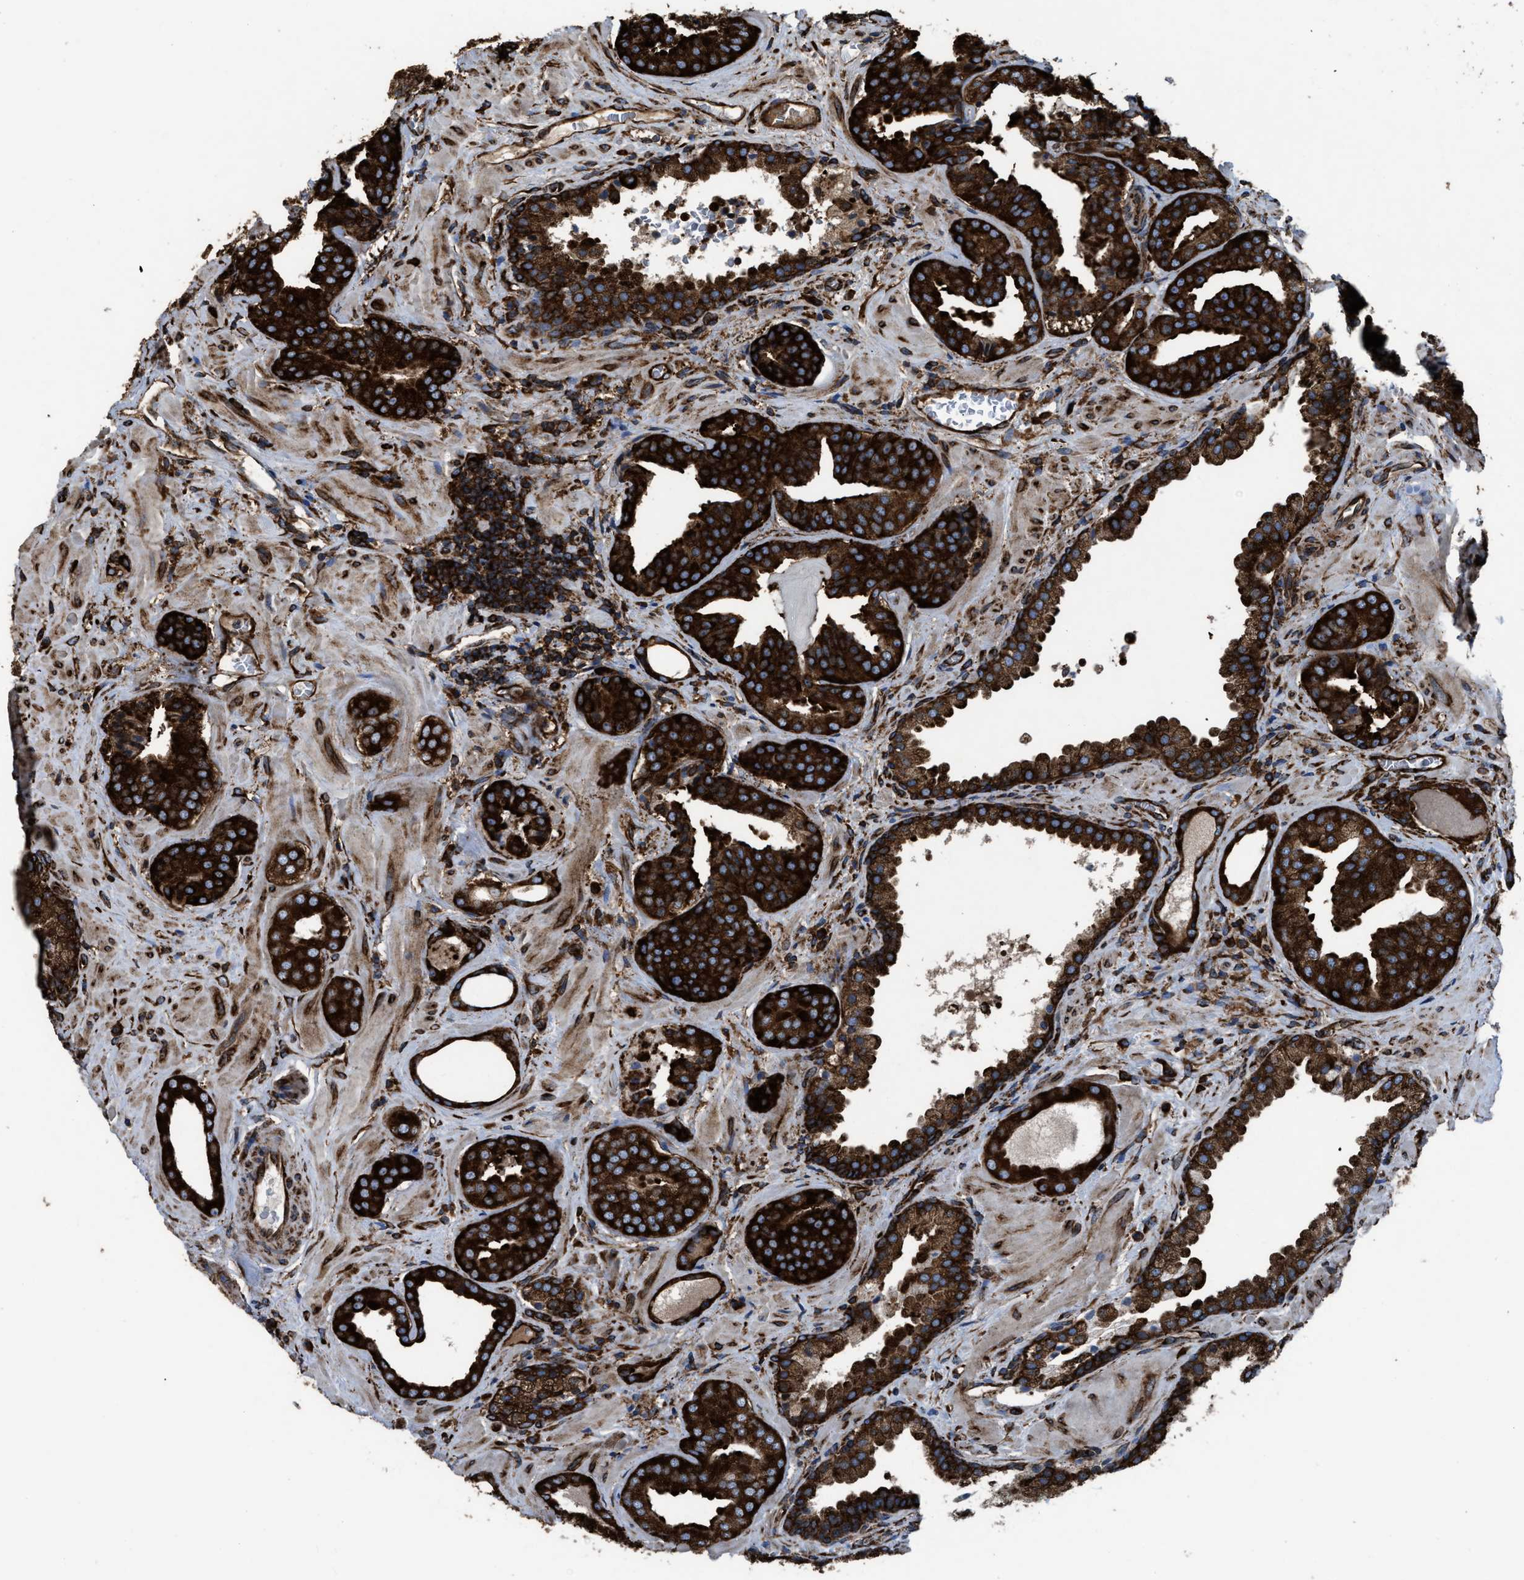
{"staining": {"intensity": "strong", "quantity": ">75%", "location": "cytoplasmic/membranous"}, "tissue": "prostate cancer", "cell_type": "Tumor cells", "image_type": "cancer", "snomed": [{"axis": "morphology", "description": "Adenocarcinoma, Low grade"}, {"axis": "topography", "description": "Prostate"}], "caption": "This micrograph exhibits immunohistochemistry staining of prostate cancer (adenocarcinoma (low-grade)), with high strong cytoplasmic/membranous positivity in about >75% of tumor cells.", "gene": "CAPRIN1", "patient": {"sex": "male", "age": 71}}